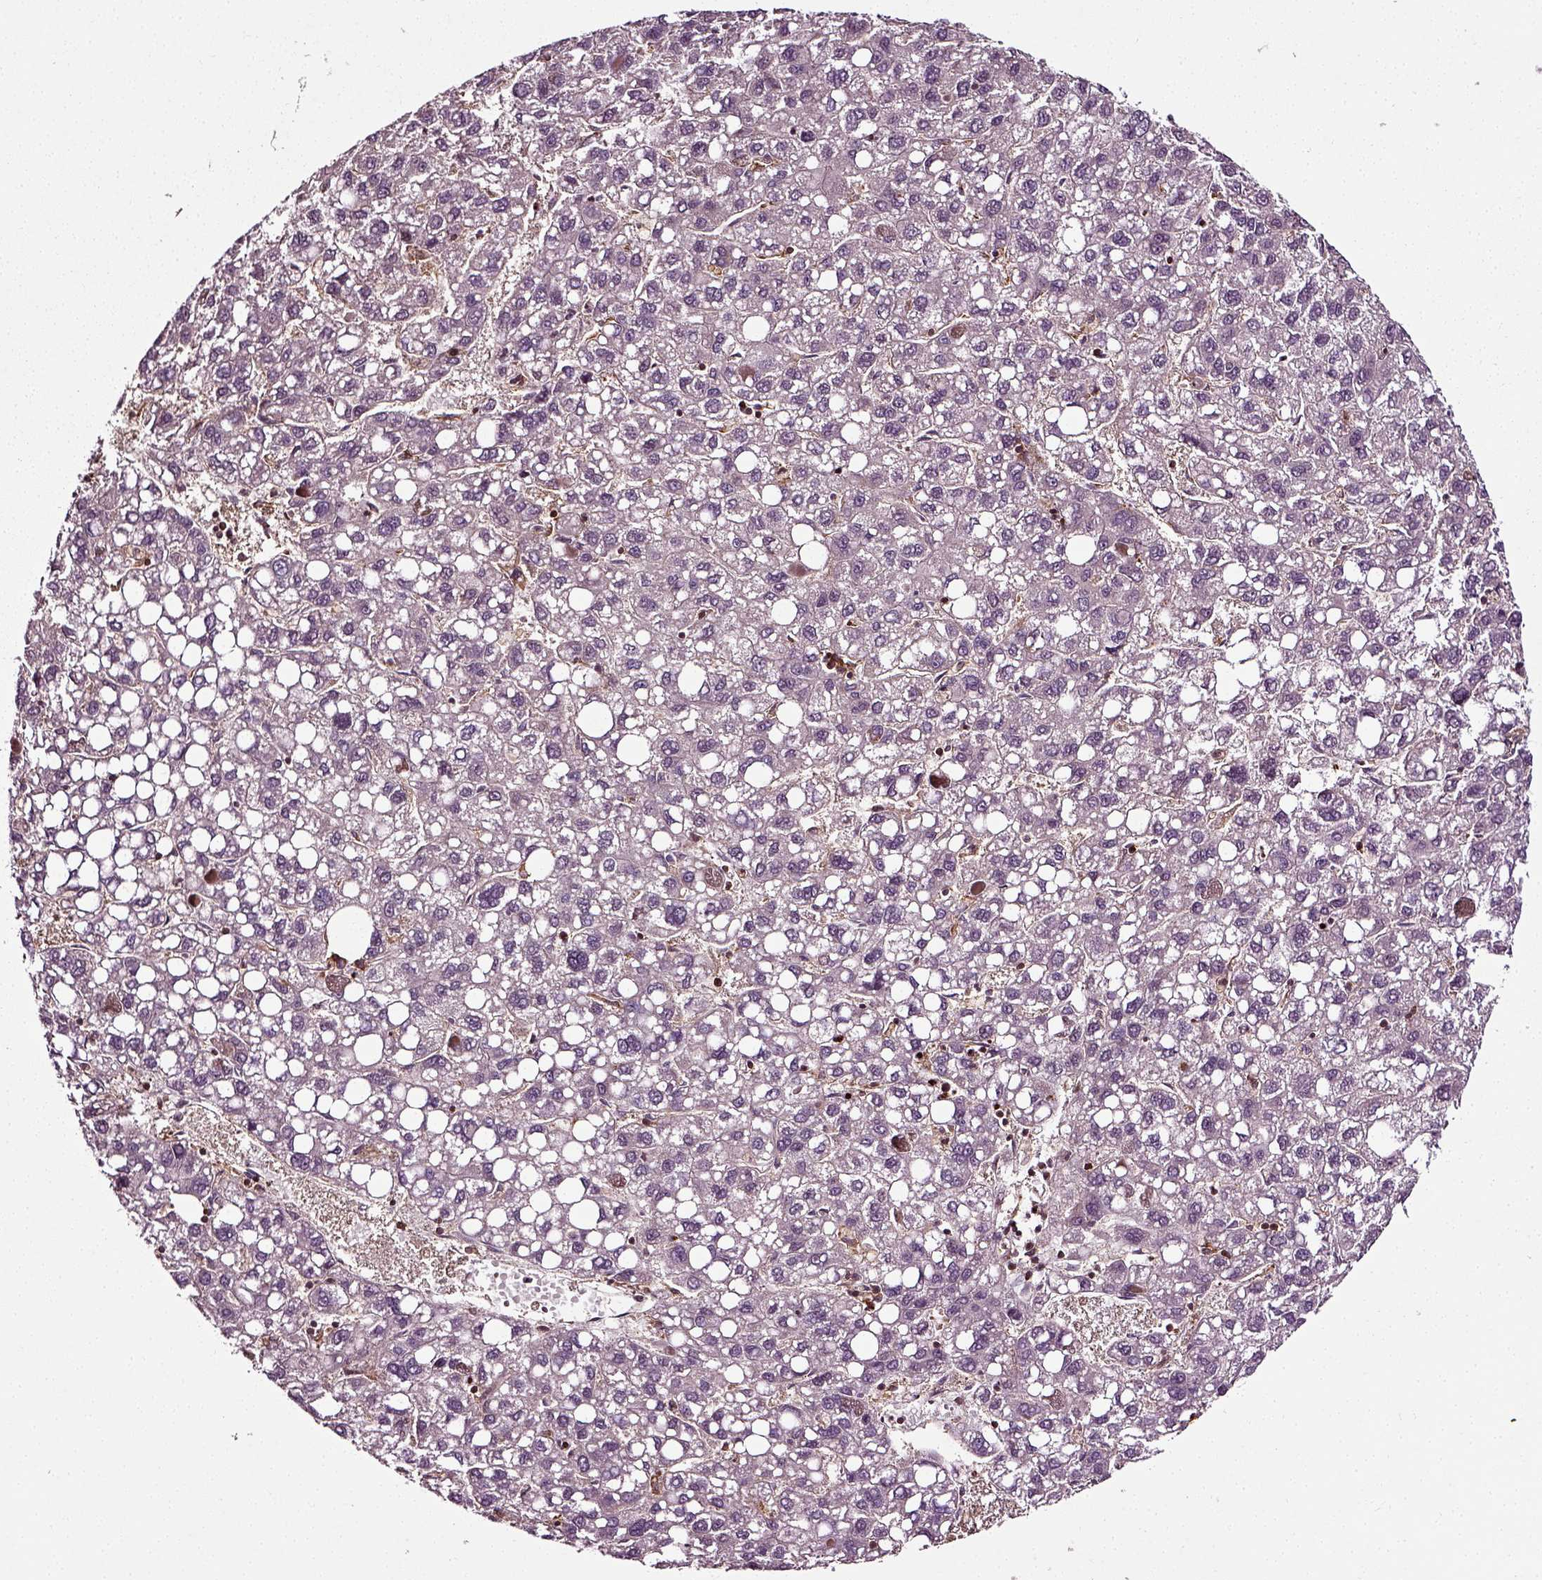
{"staining": {"intensity": "negative", "quantity": "none", "location": "none"}, "tissue": "liver cancer", "cell_type": "Tumor cells", "image_type": "cancer", "snomed": [{"axis": "morphology", "description": "Carcinoma, Hepatocellular, NOS"}, {"axis": "topography", "description": "Liver"}], "caption": "Histopathology image shows no protein positivity in tumor cells of hepatocellular carcinoma (liver) tissue.", "gene": "RHOF", "patient": {"sex": "female", "age": 82}}